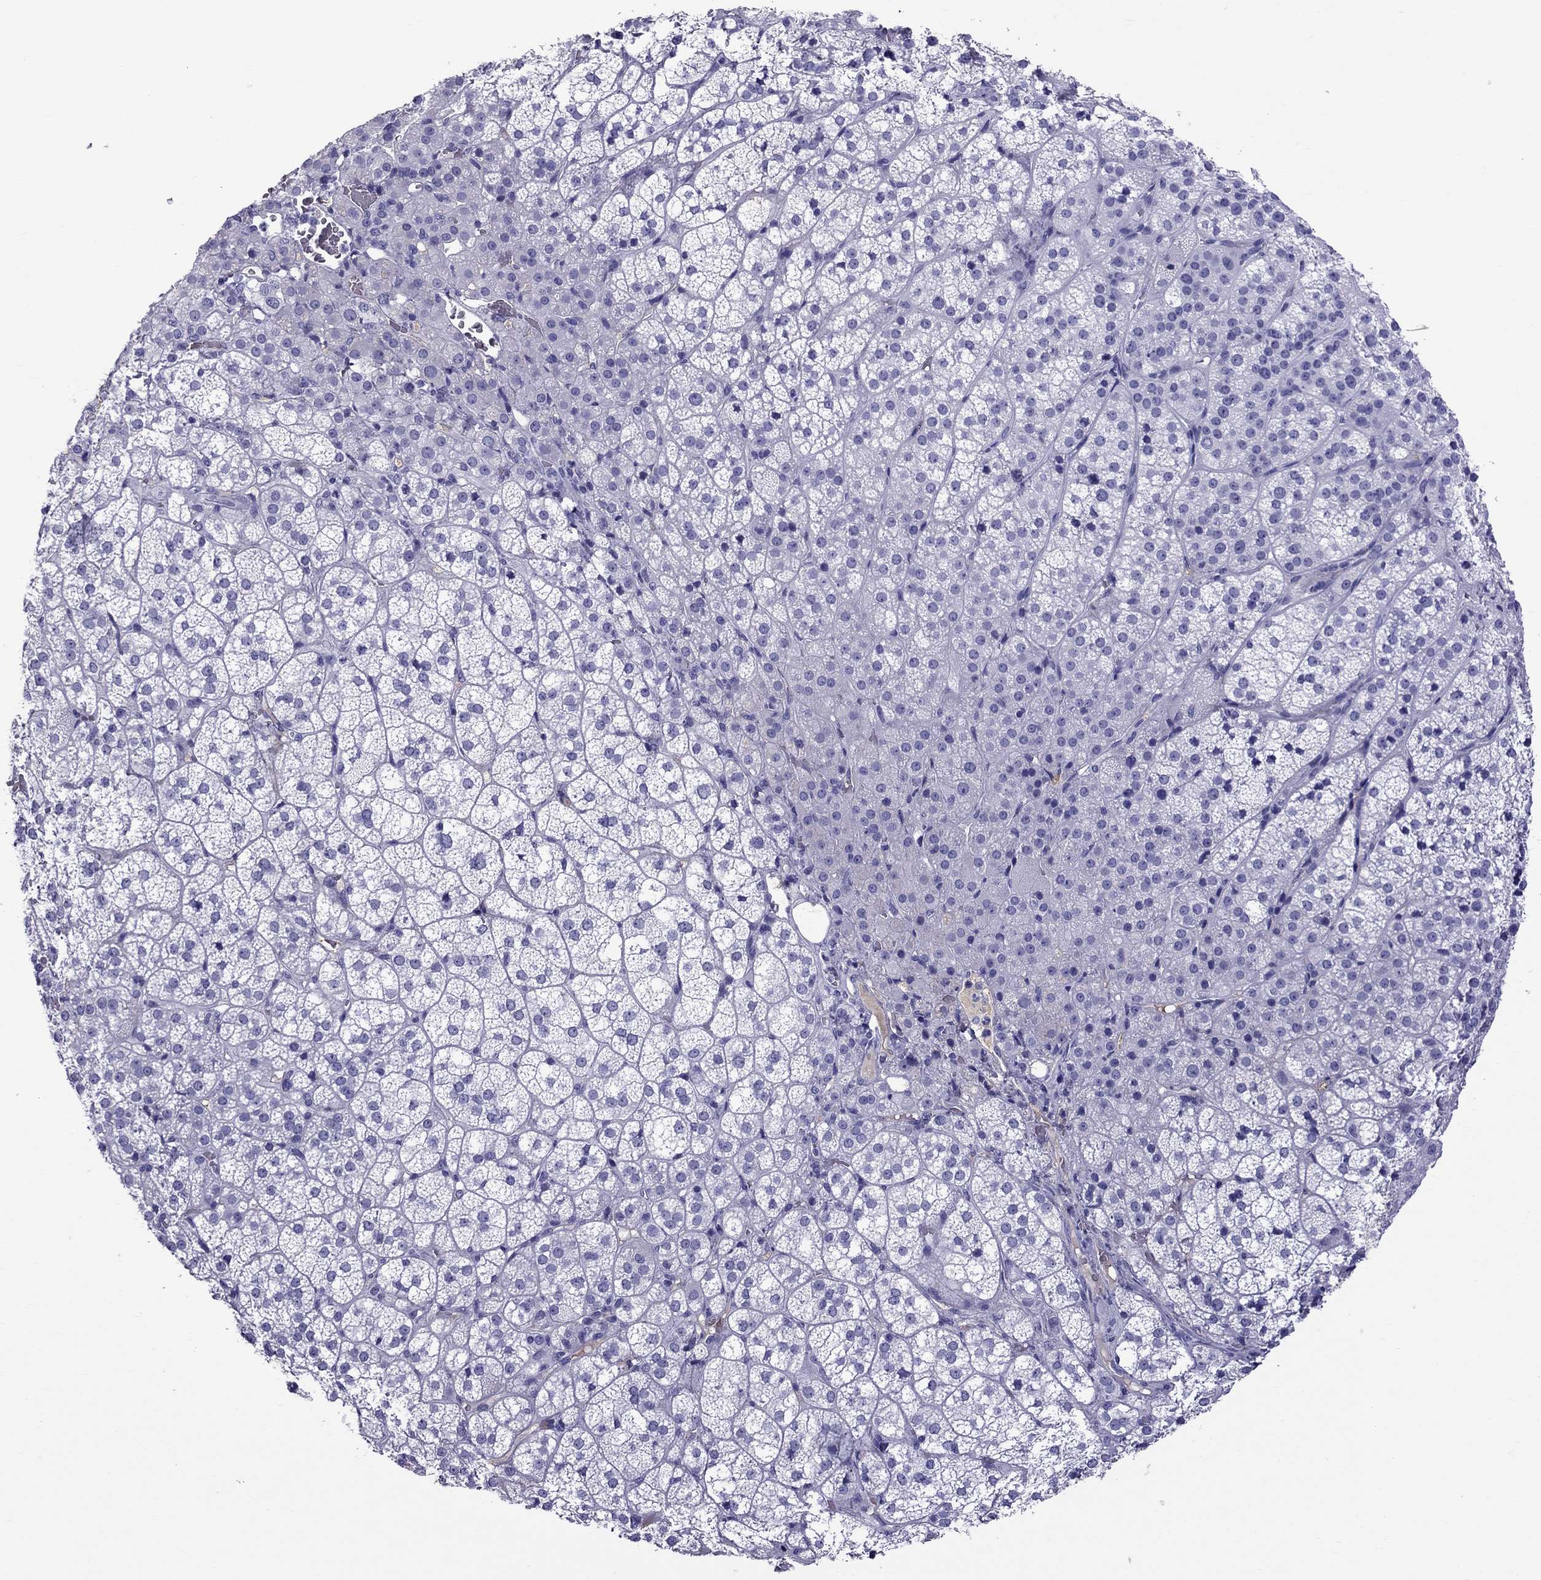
{"staining": {"intensity": "negative", "quantity": "none", "location": "none"}, "tissue": "adrenal gland", "cell_type": "Glandular cells", "image_type": "normal", "snomed": [{"axis": "morphology", "description": "Normal tissue, NOS"}, {"axis": "topography", "description": "Adrenal gland"}], "caption": "IHC photomicrograph of unremarkable adrenal gland: adrenal gland stained with DAB reveals no significant protein expression in glandular cells.", "gene": "SCART1", "patient": {"sex": "female", "age": 60}}